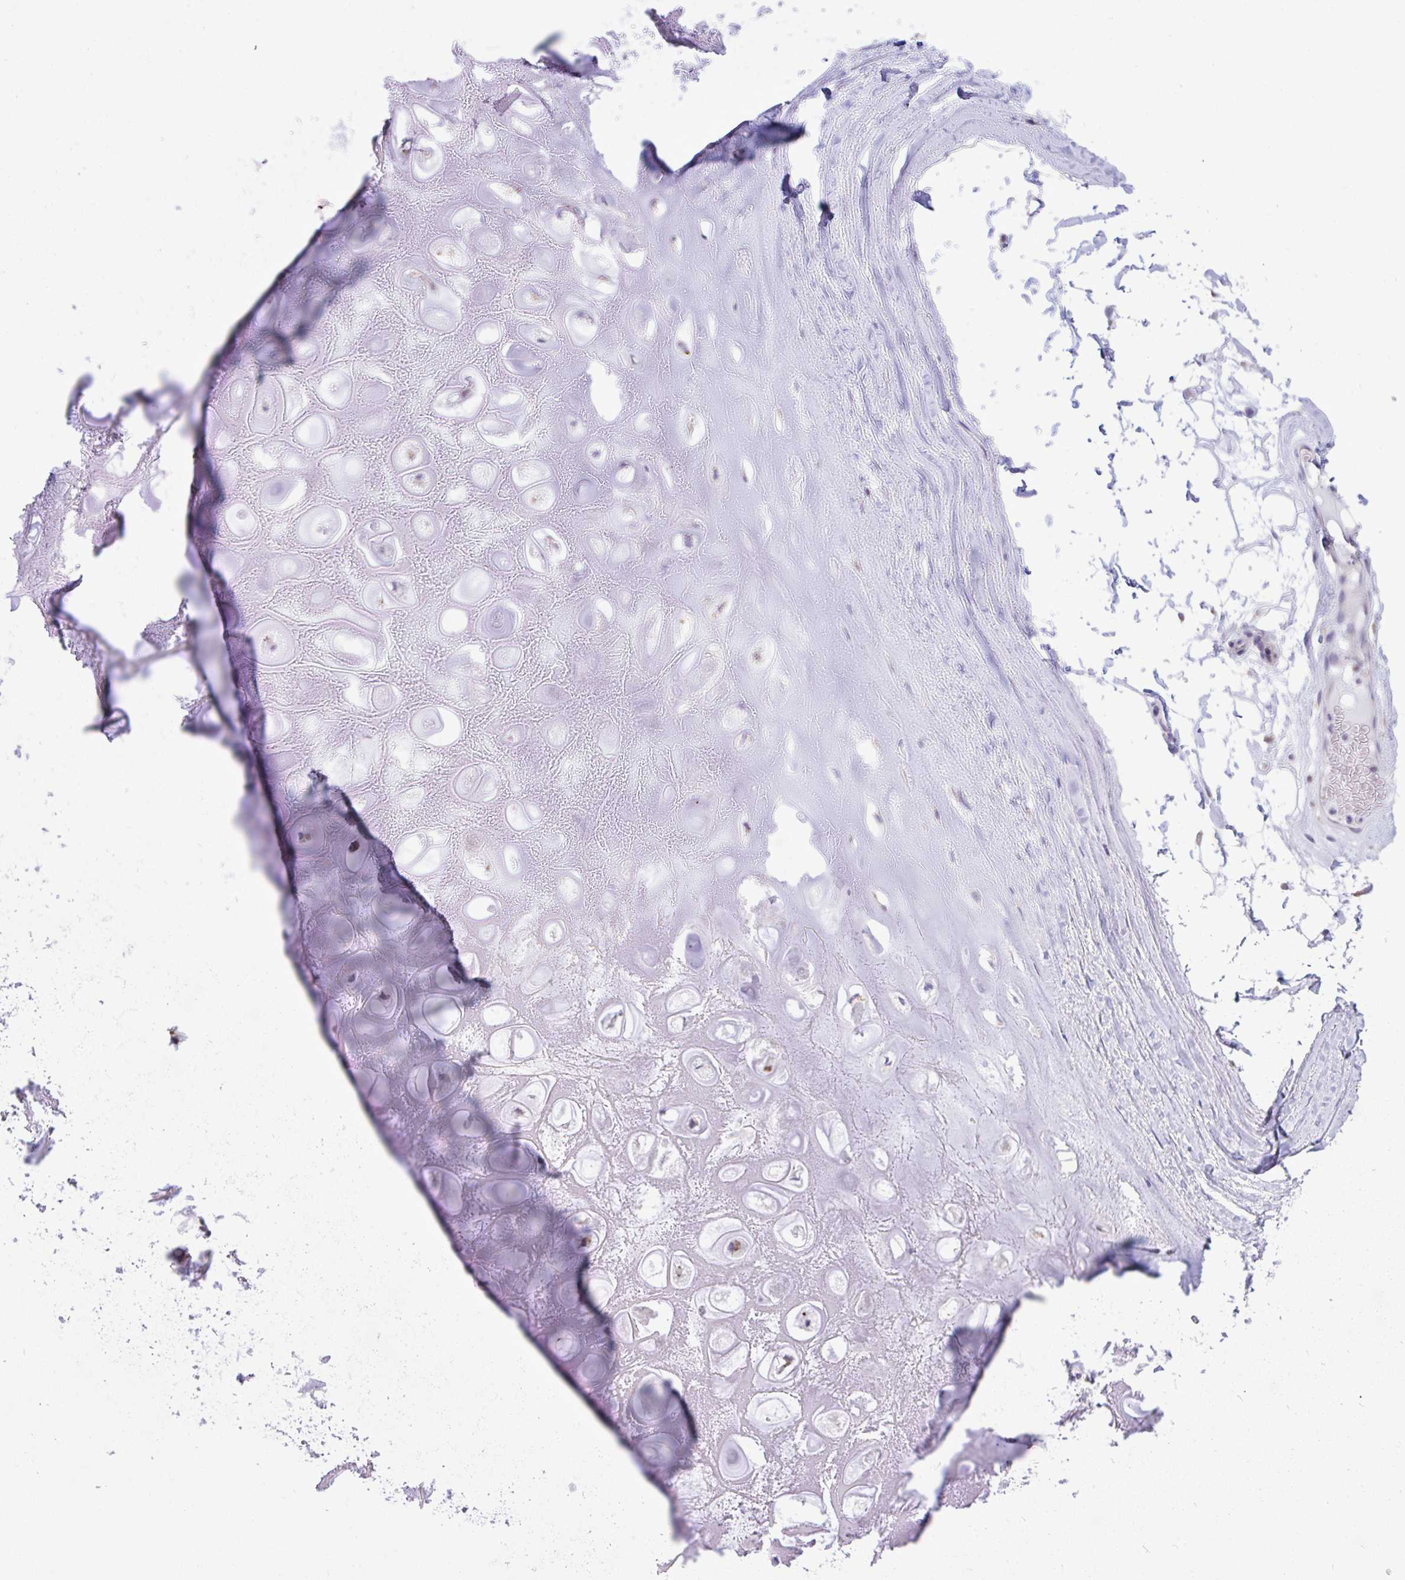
{"staining": {"intensity": "weak", "quantity": "<25%", "location": "cytoplasmic/membranous"}, "tissue": "soft tissue", "cell_type": "Chondrocytes", "image_type": "normal", "snomed": [{"axis": "morphology", "description": "Normal tissue, NOS"}, {"axis": "topography", "description": "Lymph node"}, {"axis": "topography", "description": "Cartilage tissue"}, {"axis": "topography", "description": "Nasopharynx"}], "caption": "Immunohistochemistry histopathology image of benign soft tissue: soft tissue stained with DAB displays no significant protein staining in chondrocytes. Brightfield microscopy of immunohistochemistry (IHC) stained with DAB (3,3'-diaminobenzidine) (brown) and hematoxylin (blue), captured at high magnification.", "gene": "PIGK", "patient": {"sex": "male", "age": 63}}